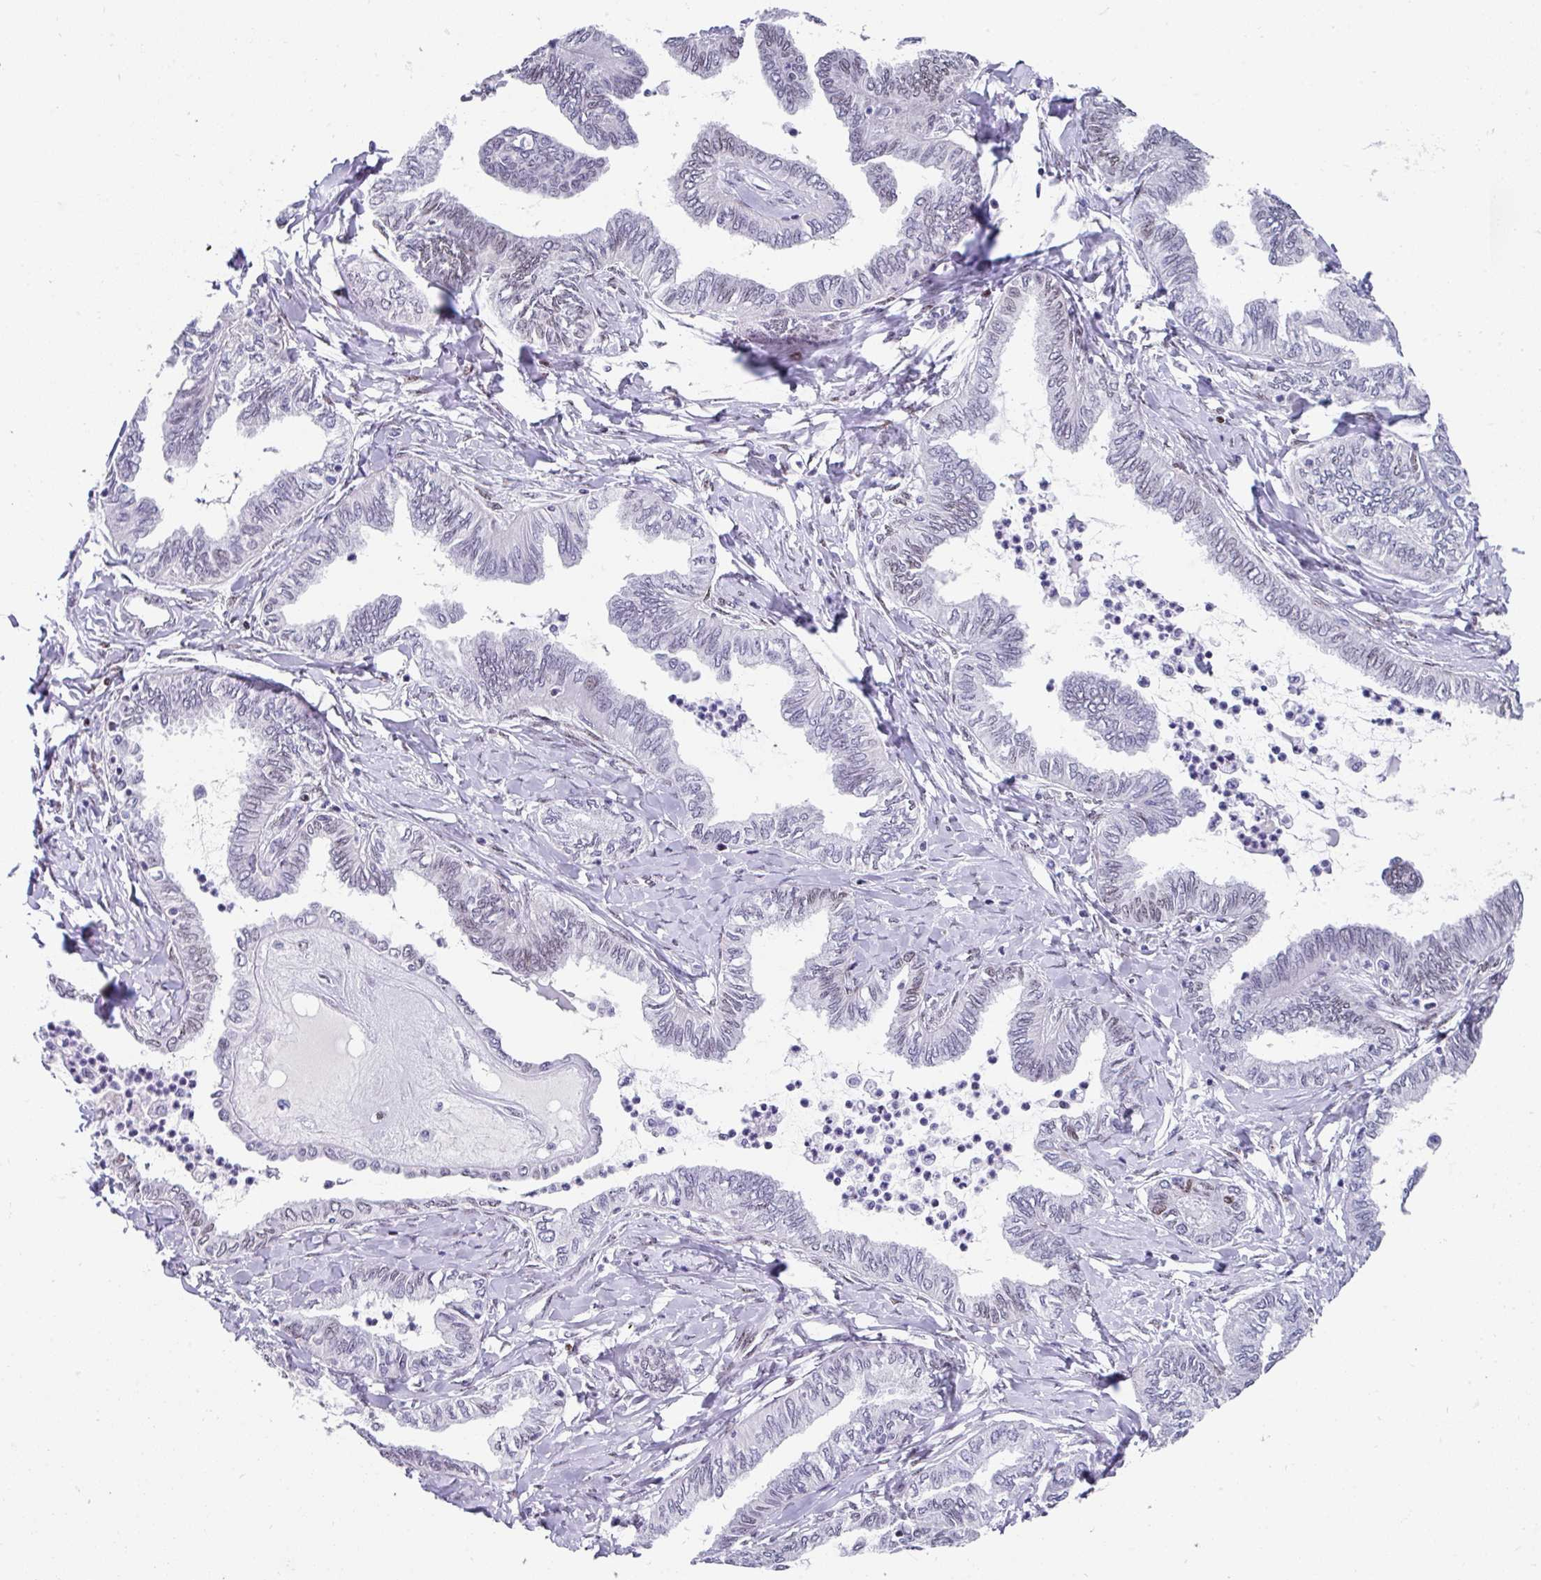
{"staining": {"intensity": "weak", "quantity": "<25%", "location": "nuclear"}, "tissue": "ovarian cancer", "cell_type": "Tumor cells", "image_type": "cancer", "snomed": [{"axis": "morphology", "description": "Carcinoma, endometroid"}, {"axis": "topography", "description": "Ovary"}], "caption": "Immunohistochemical staining of human ovarian endometroid carcinoma shows no significant staining in tumor cells.", "gene": "TCF3", "patient": {"sex": "female", "age": 70}}